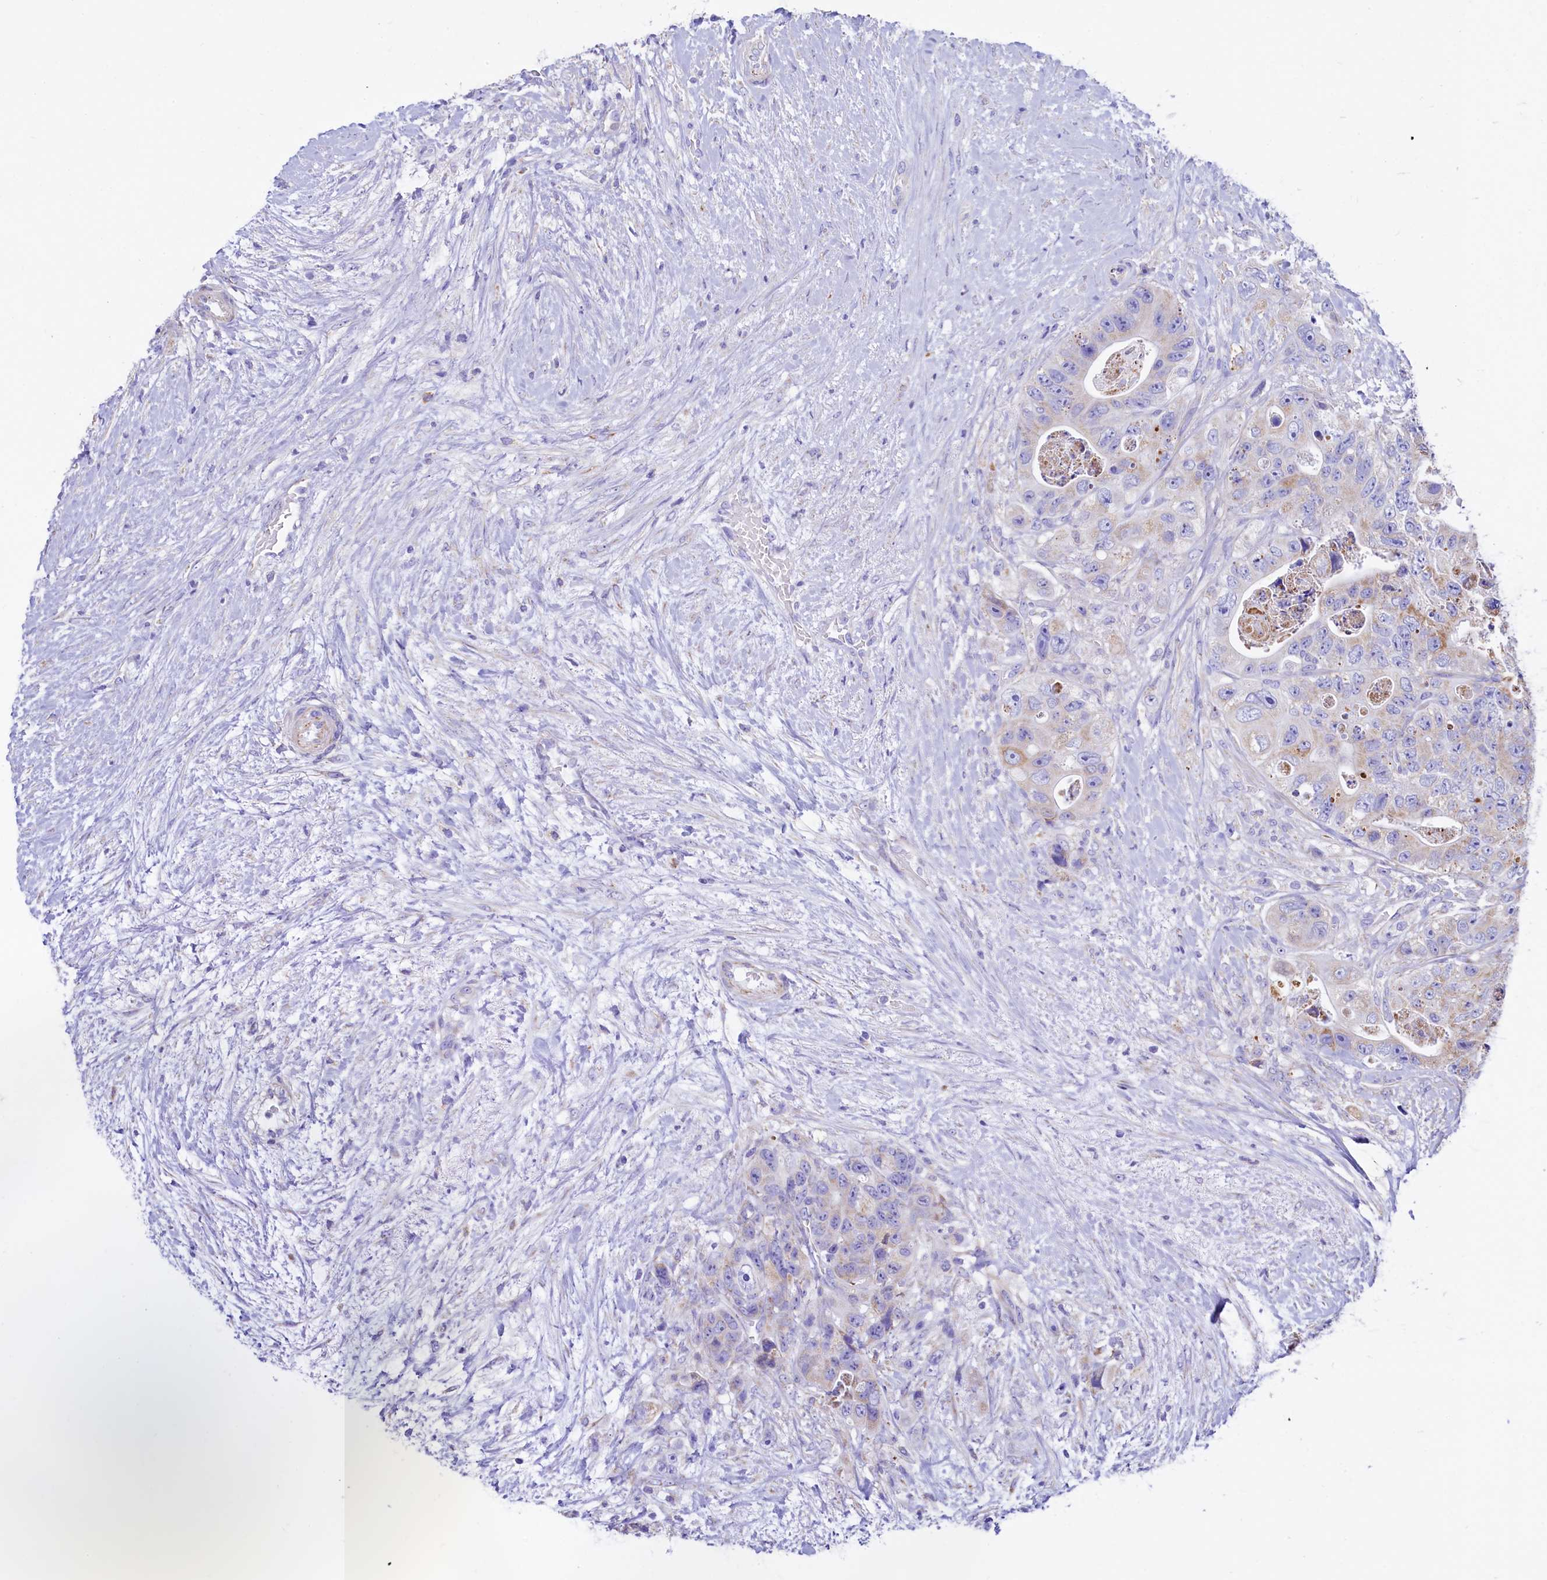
{"staining": {"intensity": "negative", "quantity": "none", "location": "none"}, "tissue": "colorectal cancer", "cell_type": "Tumor cells", "image_type": "cancer", "snomed": [{"axis": "morphology", "description": "Adenocarcinoma, NOS"}, {"axis": "topography", "description": "Colon"}], "caption": "Immunohistochemical staining of colorectal adenocarcinoma exhibits no significant expression in tumor cells. (DAB immunohistochemistry (IHC) with hematoxylin counter stain).", "gene": "VWCE", "patient": {"sex": "female", "age": 46}}